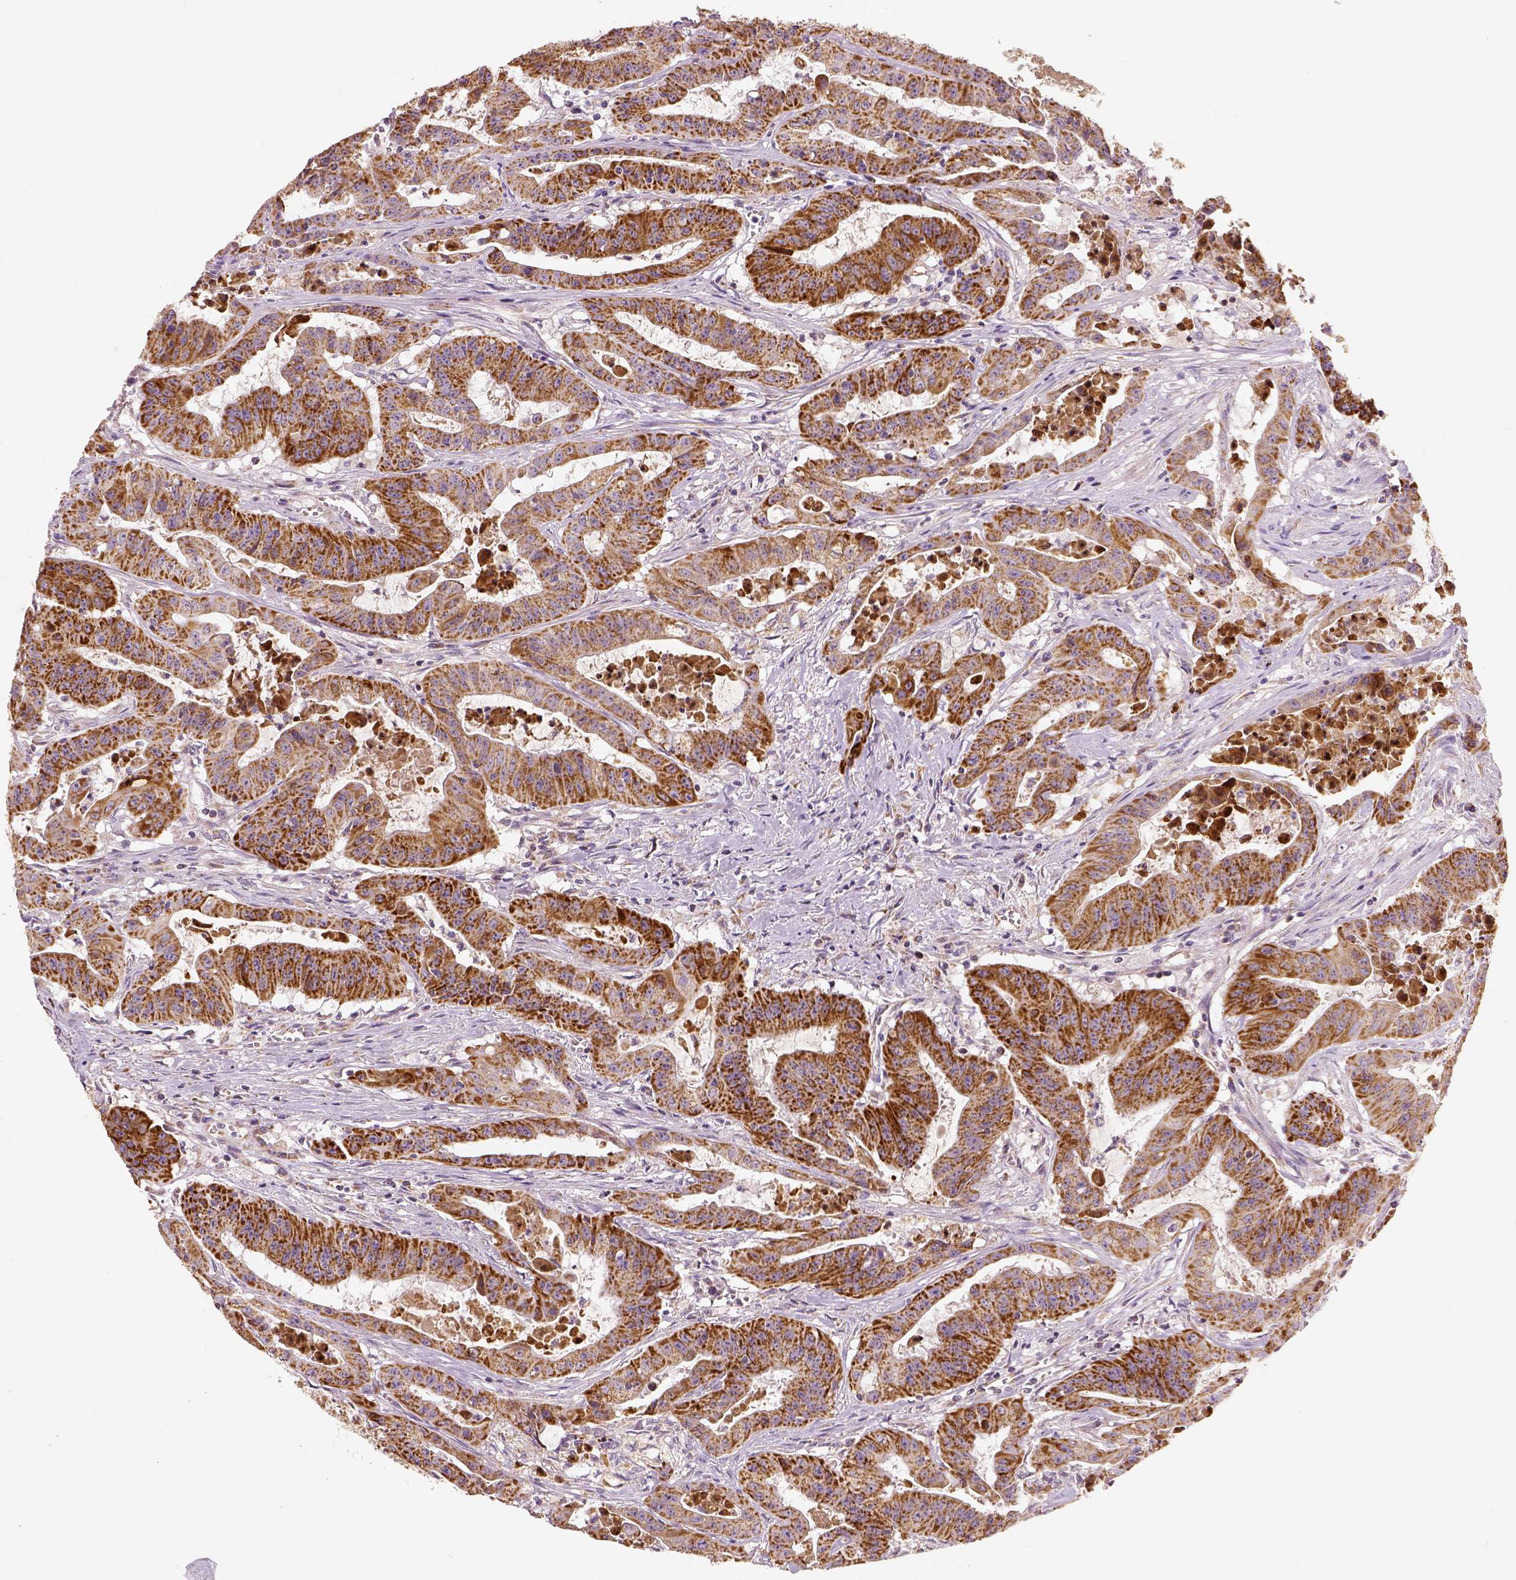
{"staining": {"intensity": "moderate", "quantity": ">75%", "location": "cytoplasmic/membranous"}, "tissue": "colorectal cancer", "cell_type": "Tumor cells", "image_type": "cancer", "snomed": [{"axis": "morphology", "description": "Adenocarcinoma, NOS"}, {"axis": "topography", "description": "Colon"}], "caption": "About >75% of tumor cells in adenocarcinoma (colorectal) reveal moderate cytoplasmic/membranous protein expression as visualized by brown immunohistochemical staining.", "gene": "PGAM5", "patient": {"sex": "male", "age": 33}}